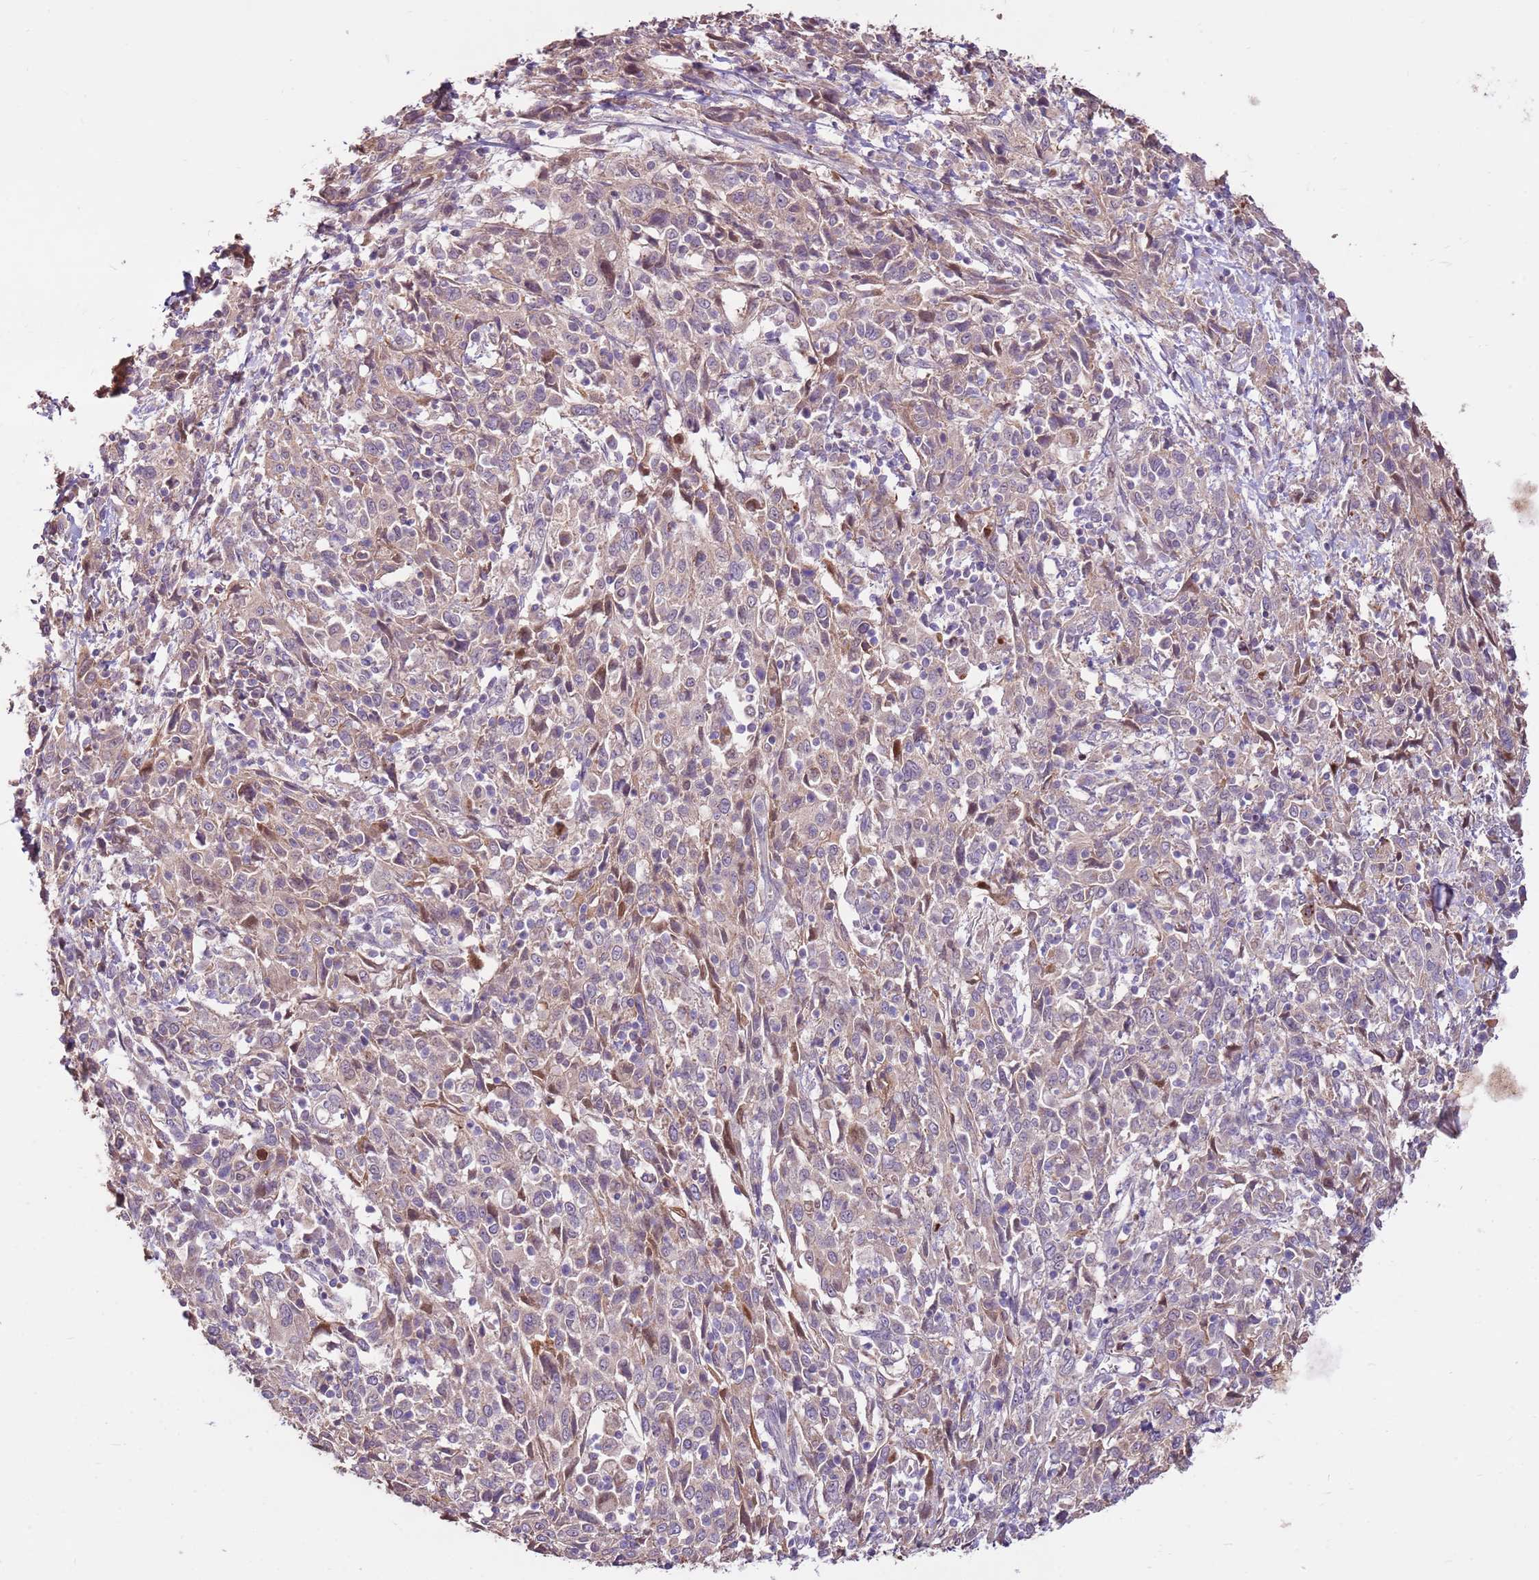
{"staining": {"intensity": "weak", "quantity": "<25%", "location": "cytoplasmic/membranous"}, "tissue": "cervical cancer", "cell_type": "Tumor cells", "image_type": "cancer", "snomed": [{"axis": "morphology", "description": "Squamous cell carcinoma, NOS"}, {"axis": "topography", "description": "Cervix"}], "caption": "The image shows no staining of tumor cells in cervical cancer (squamous cell carcinoma). The staining was performed using DAB to visualize the protein expression in brown, while the nuclei were stained in blue with hematoxylin (Magnification: 20x).", "gene": "LGI4", "patient": {"sex": "female", "age": 46}}